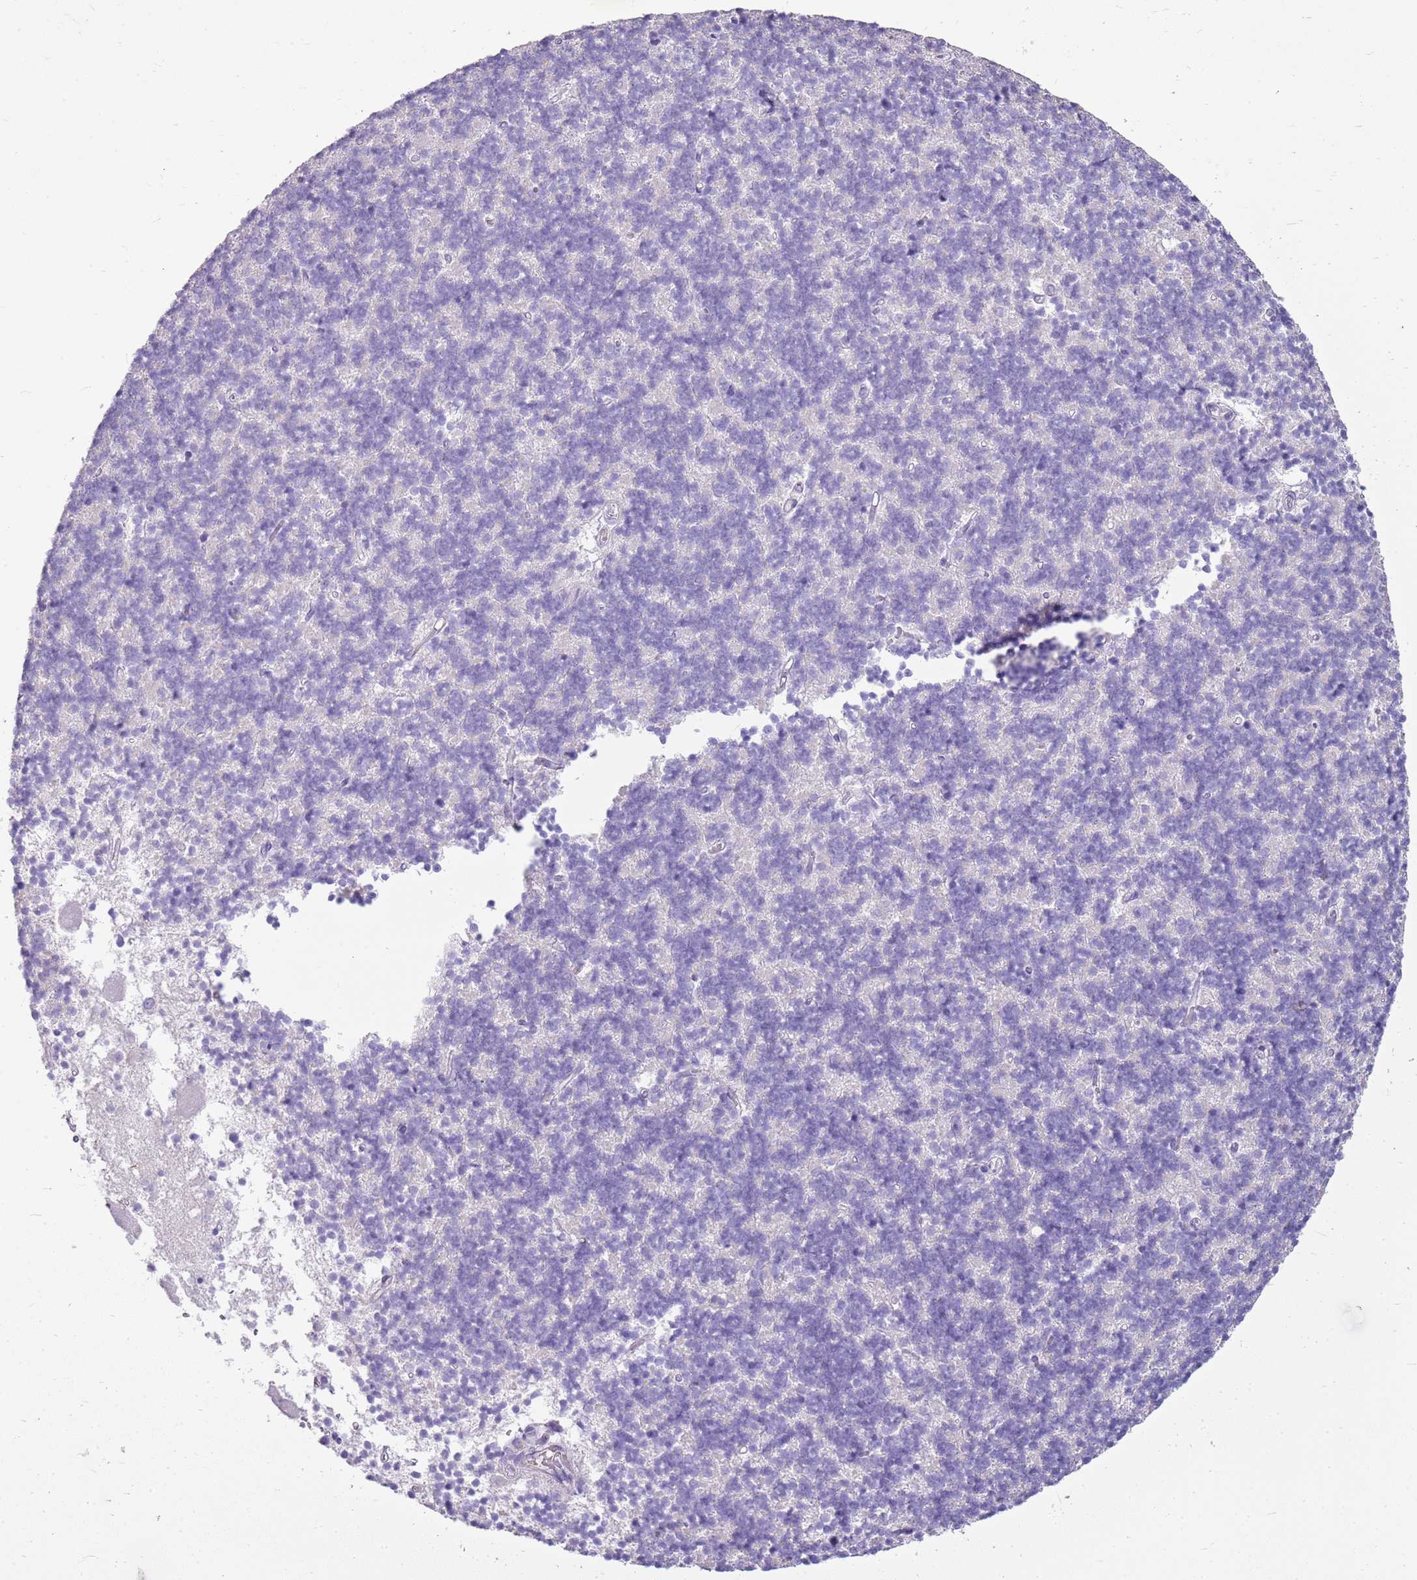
{"staining": {"intensity": "negative", "quantity": "none", "location": "none"}, "tissue": "cerebellum", "cell_type": "Cells in granular layer", "image_type": "normal", "snomed": [{"axis": "morphology", "description": "Normal tissue, NOS"}, {"axis": "topography", "description": "Cerebellum"}], "caption": "This is a histopathology image of immunohistochemistry staining of normal cerebellum, which shows no positivity in cells in granular layer. (DAB immunohistochemistry (IHC) with hematoxylin counter stain).", "gene": "SULT1E1", "patient": {"sex": "male", "age": 54}}